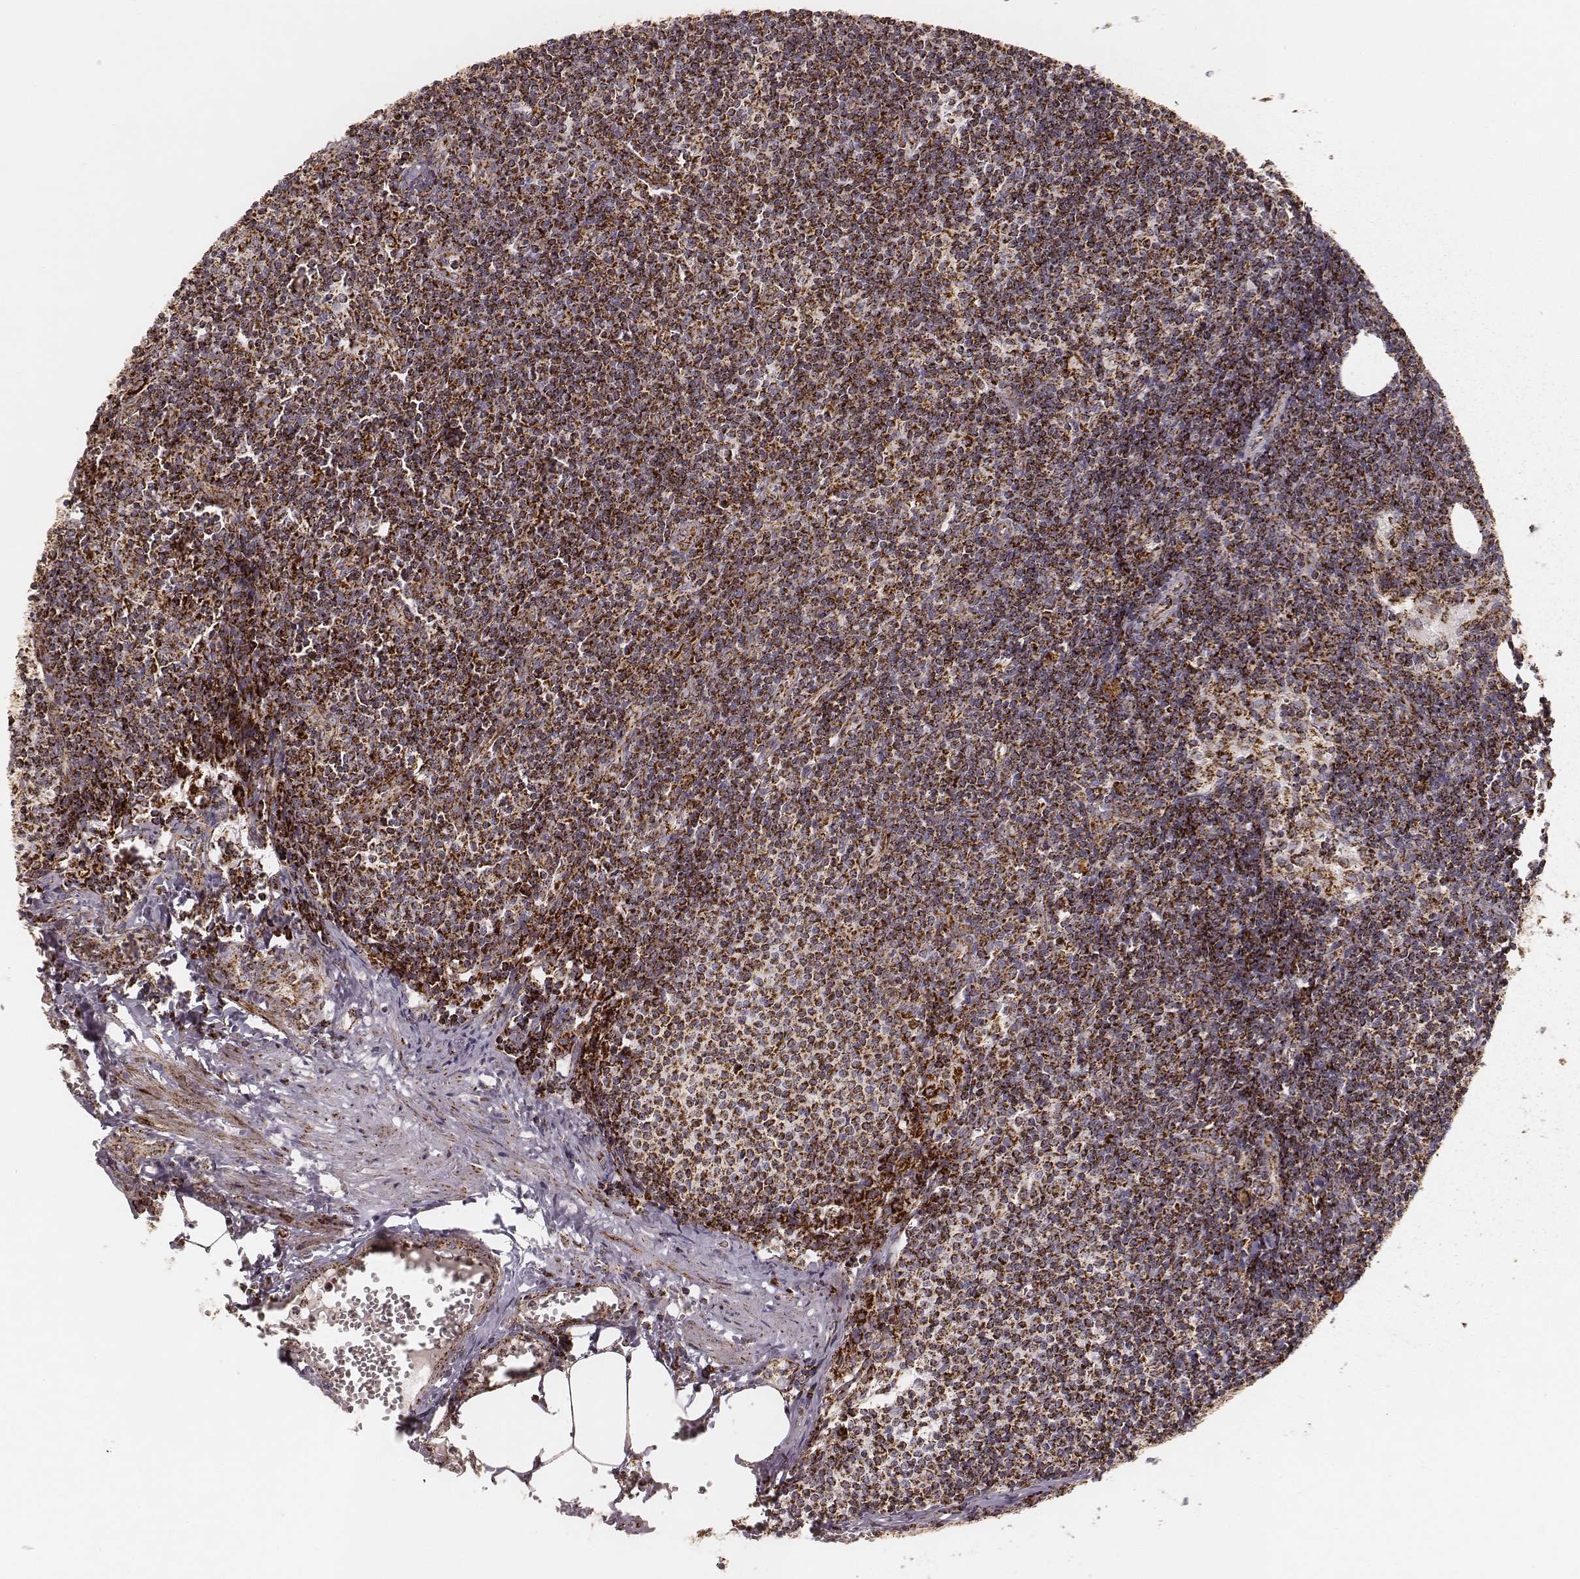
{"staining": {"intensity": "strong", "quantity": ">75%", "location": "cytoplasmic/membranous"}, "tissue": "lymph node", "cell_type": "Non-germinal center cells", "image_type": "normal", "snomed": [{"axis": "morphology", "description": "Normal tissue, NOS"}, {"axis": "topography", "description": "Lymph node"}], "caption": "IHC (DAB (3,3'-diaminobenzidine)) staining of unremarkable lymph node exhibits strong cytoplasmic/membranous protein positivity in approximately >75% of non-germinal center cells.", "gene": "CS", "patient": {"sex": "female", "age": 50}}